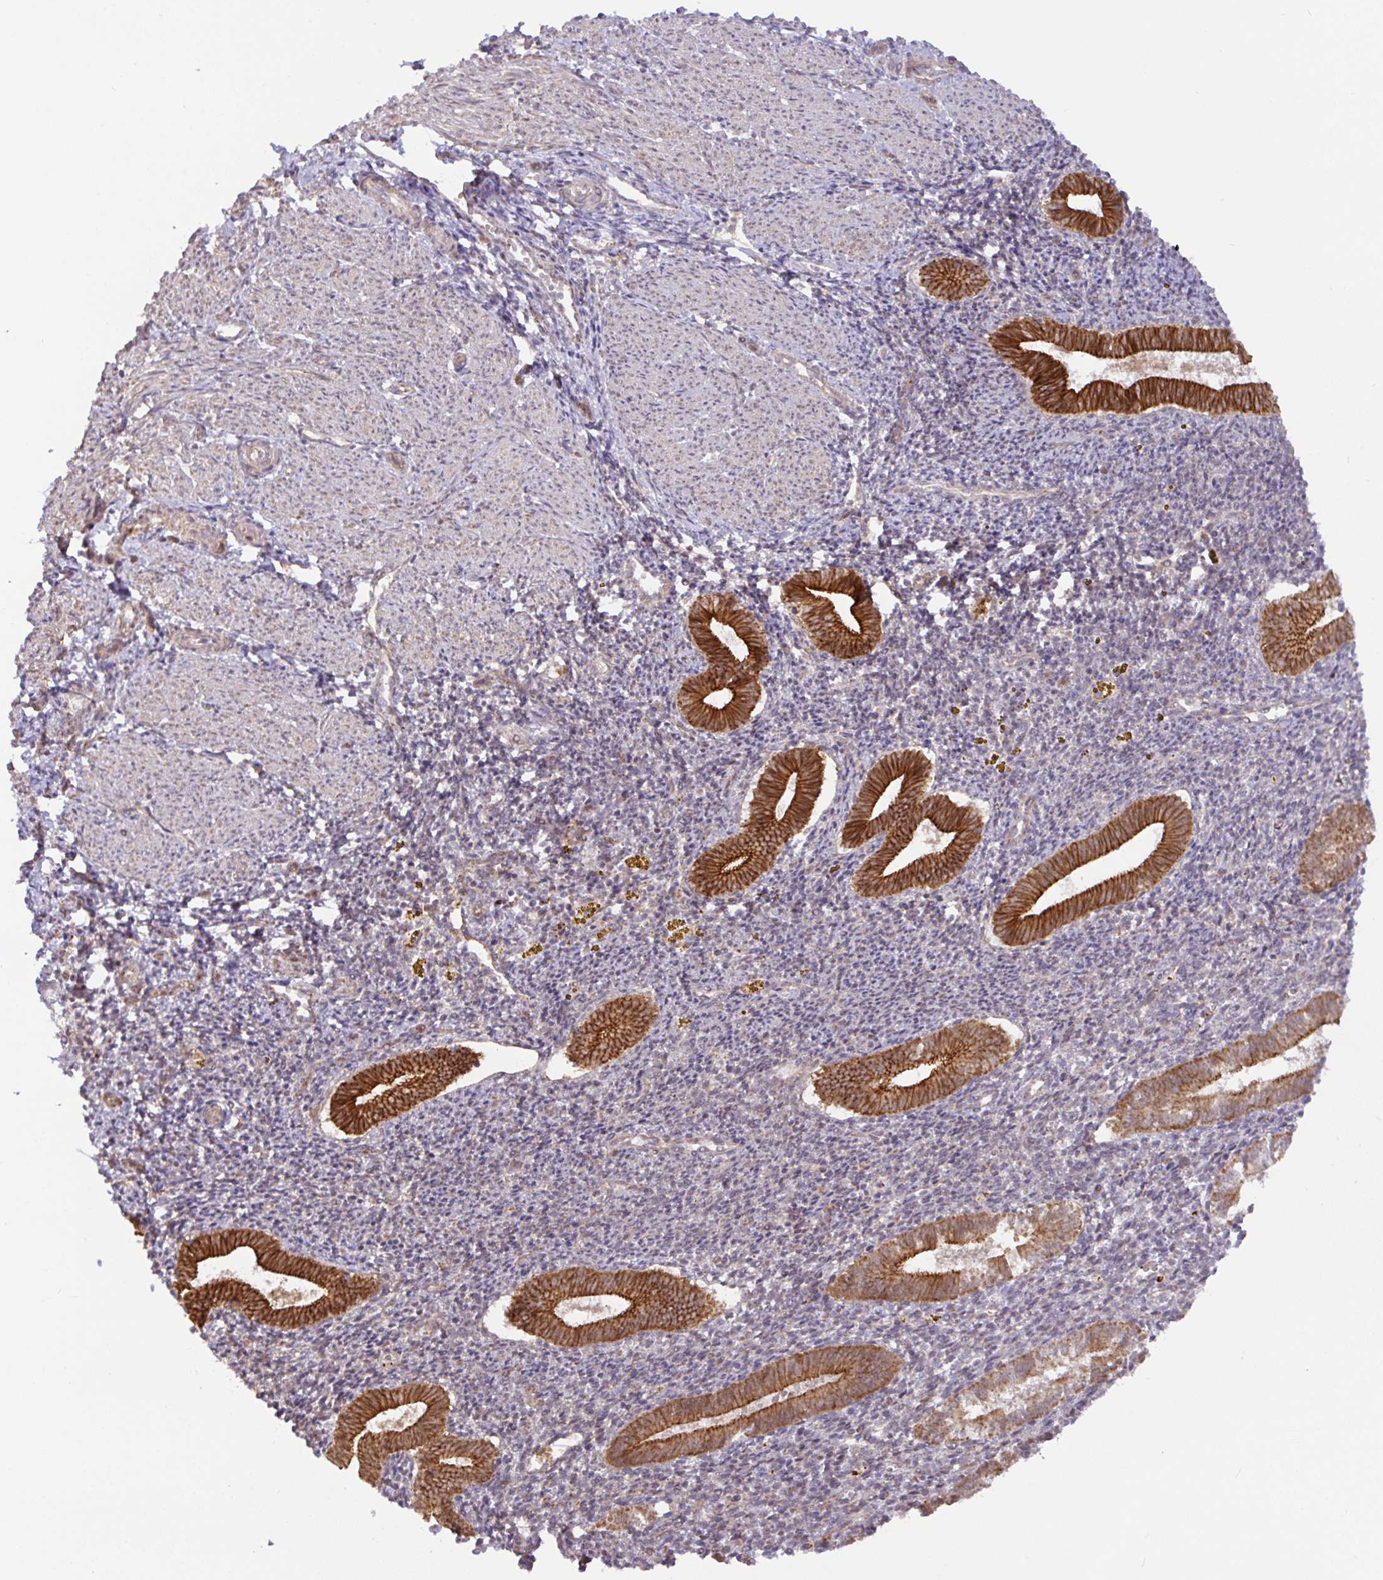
{"staining": {"intensity": "negative", "quantity": "none", "location": "none"}, "tissue": "endometrium", "cell_type": "Cells in endometrial stroma", "image_type": "normal", "snomed": [{"axis": "morphology", "description": "Normal tissue, NOS"}, {"axis": "topography", "description": "Endometrium"}], "caption": "The photomicrograph demonstrates no significant expression in cells in endometrial stroma of endometrium.", "gene": "DLEU7", "patient": {"sex": "female", "age": 25}}